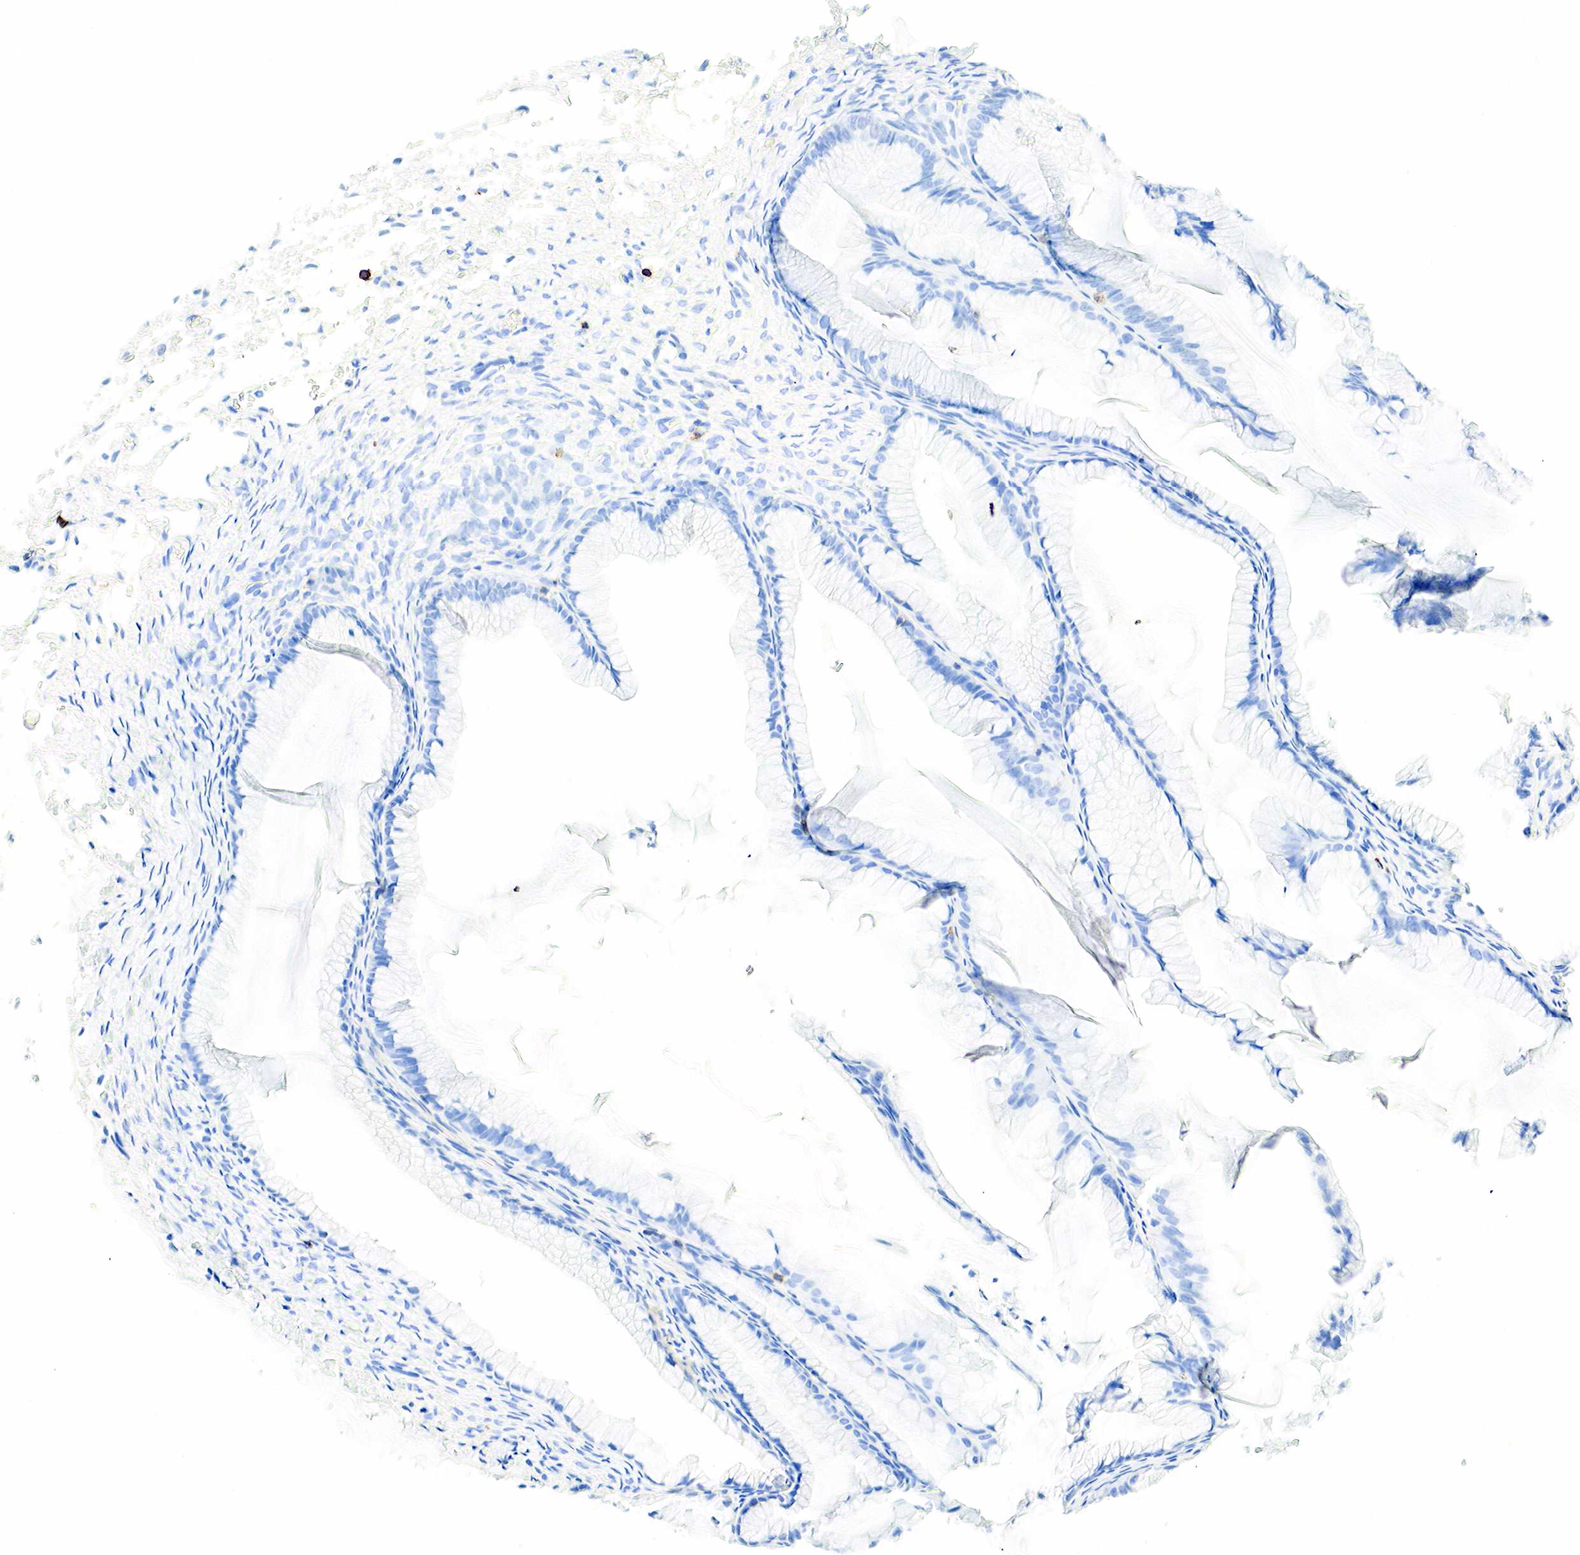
{"staining": {"intensity": "negative", "quantity": "none", "location": "none"}, "tissue": "ovarian cancer", "cell_type": "Tumor cells", "image_type": "cancer", "snomed": [{"axis": "morphology", "description": "Cystadenocarcinoma, mucinous, NOS"}, {"axis": "topography", "description": "Ovary"}], "caption": "A high-resolution micrograph shows IHC staining of mucinous cystadenocarcinoma (ovarian), which shows no significant expression in tumor cells.", "gene": "PTPRC", "patient": {"sex": "female", "age": 41}}